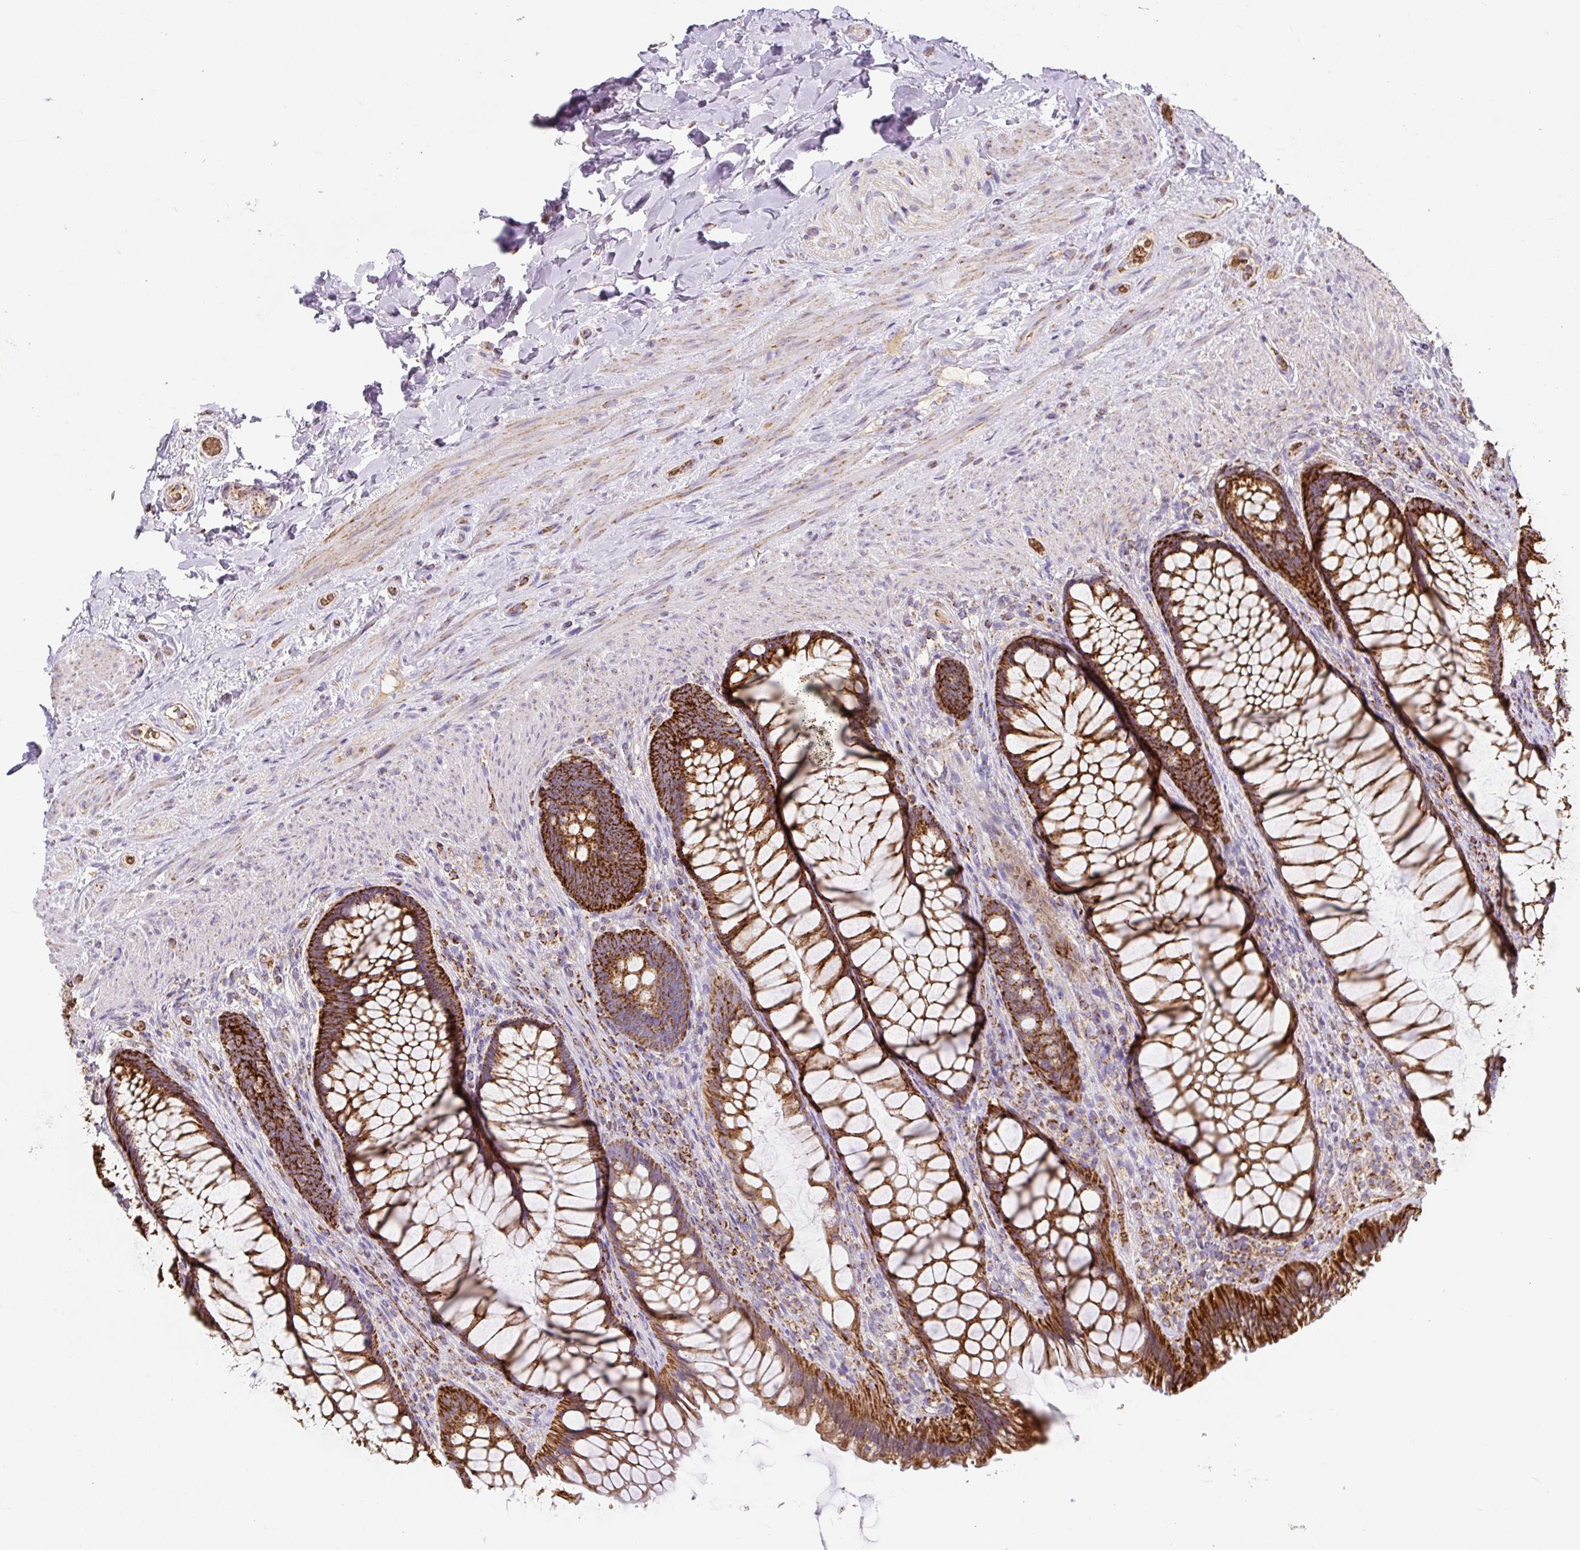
{"staining": {"intensity": "strong", "quantity": ">75%", "location": "cytoplasmic/membranous"}, "tissue": "rectum", "cell_type": "Glandular cells", "image_type": "normal", "snomed": [{"axis": "morphology", "description": "Normal tissue, NOS"}, {"axis": "topography", "description": "Rectum"}], "caption": "Immunohistochemistry micrograph of unremarkable rectum: rectum stained using IHC displays high levels of strong protein expression localized specifically in the cytoplasmic/membranous of glandular cells, appearing as a cytoplasmic/membranous brown color.", "gene": "MT", "patient": {"sex": "male", "age": 53}}